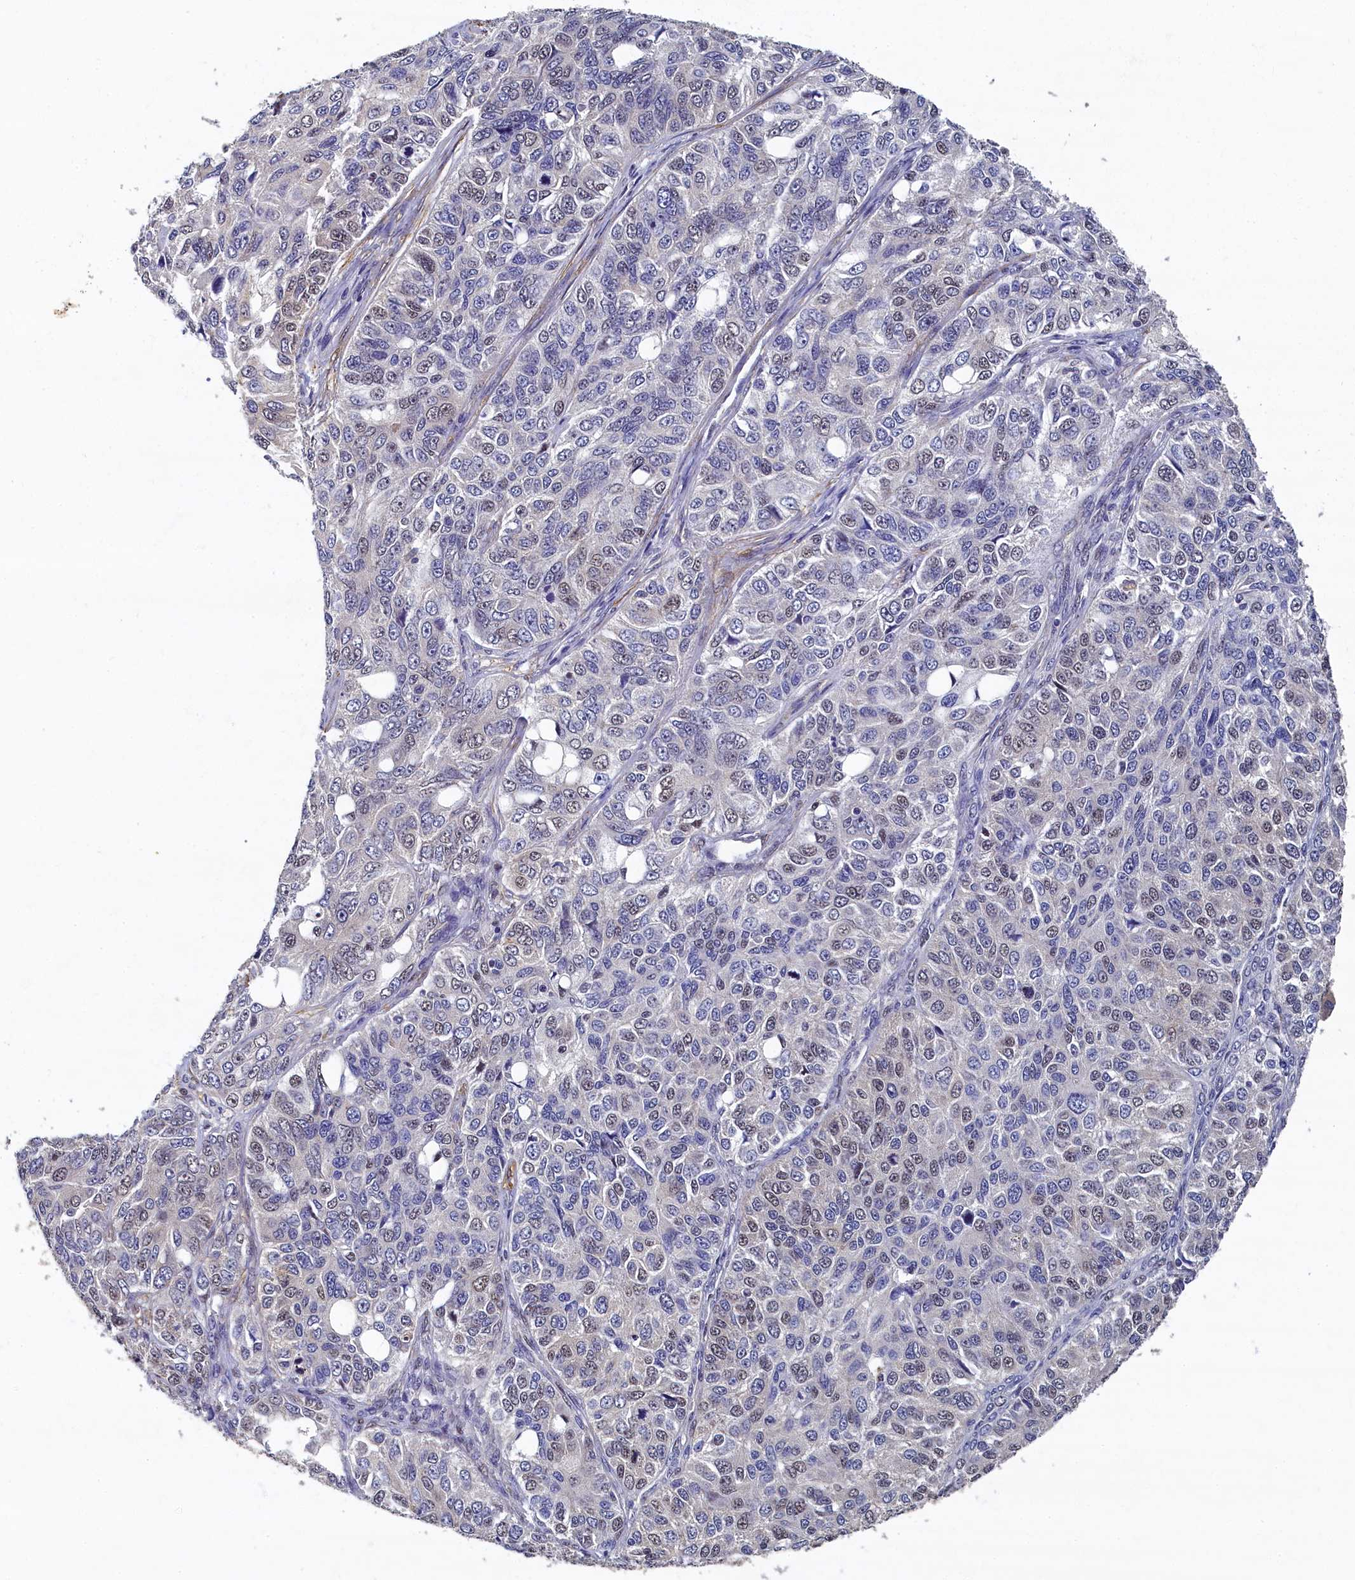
{"staining": {"intensity": "moderate", "quantity": "25%-75%", "location": "cytoplasmic/membranous,nuclear"}, "tissue": "ovarian cancer", "cell_type": "Tumor cells", "image_type": "cancer", "snomed": [{"axis": "morphology", "description": "Carcinoma, endometroid"}, {"axis": "topography", "description": "Ovary"}], "caption": "Immunohistochemical staining of human ovarian cancer shows medium levels of moderate cytoplasmic/membranous and nuclear expression in approximately 25%-75% of tumor cells.", "gene": "TBCB", "patient": {"sex": "female", "age": 51}}